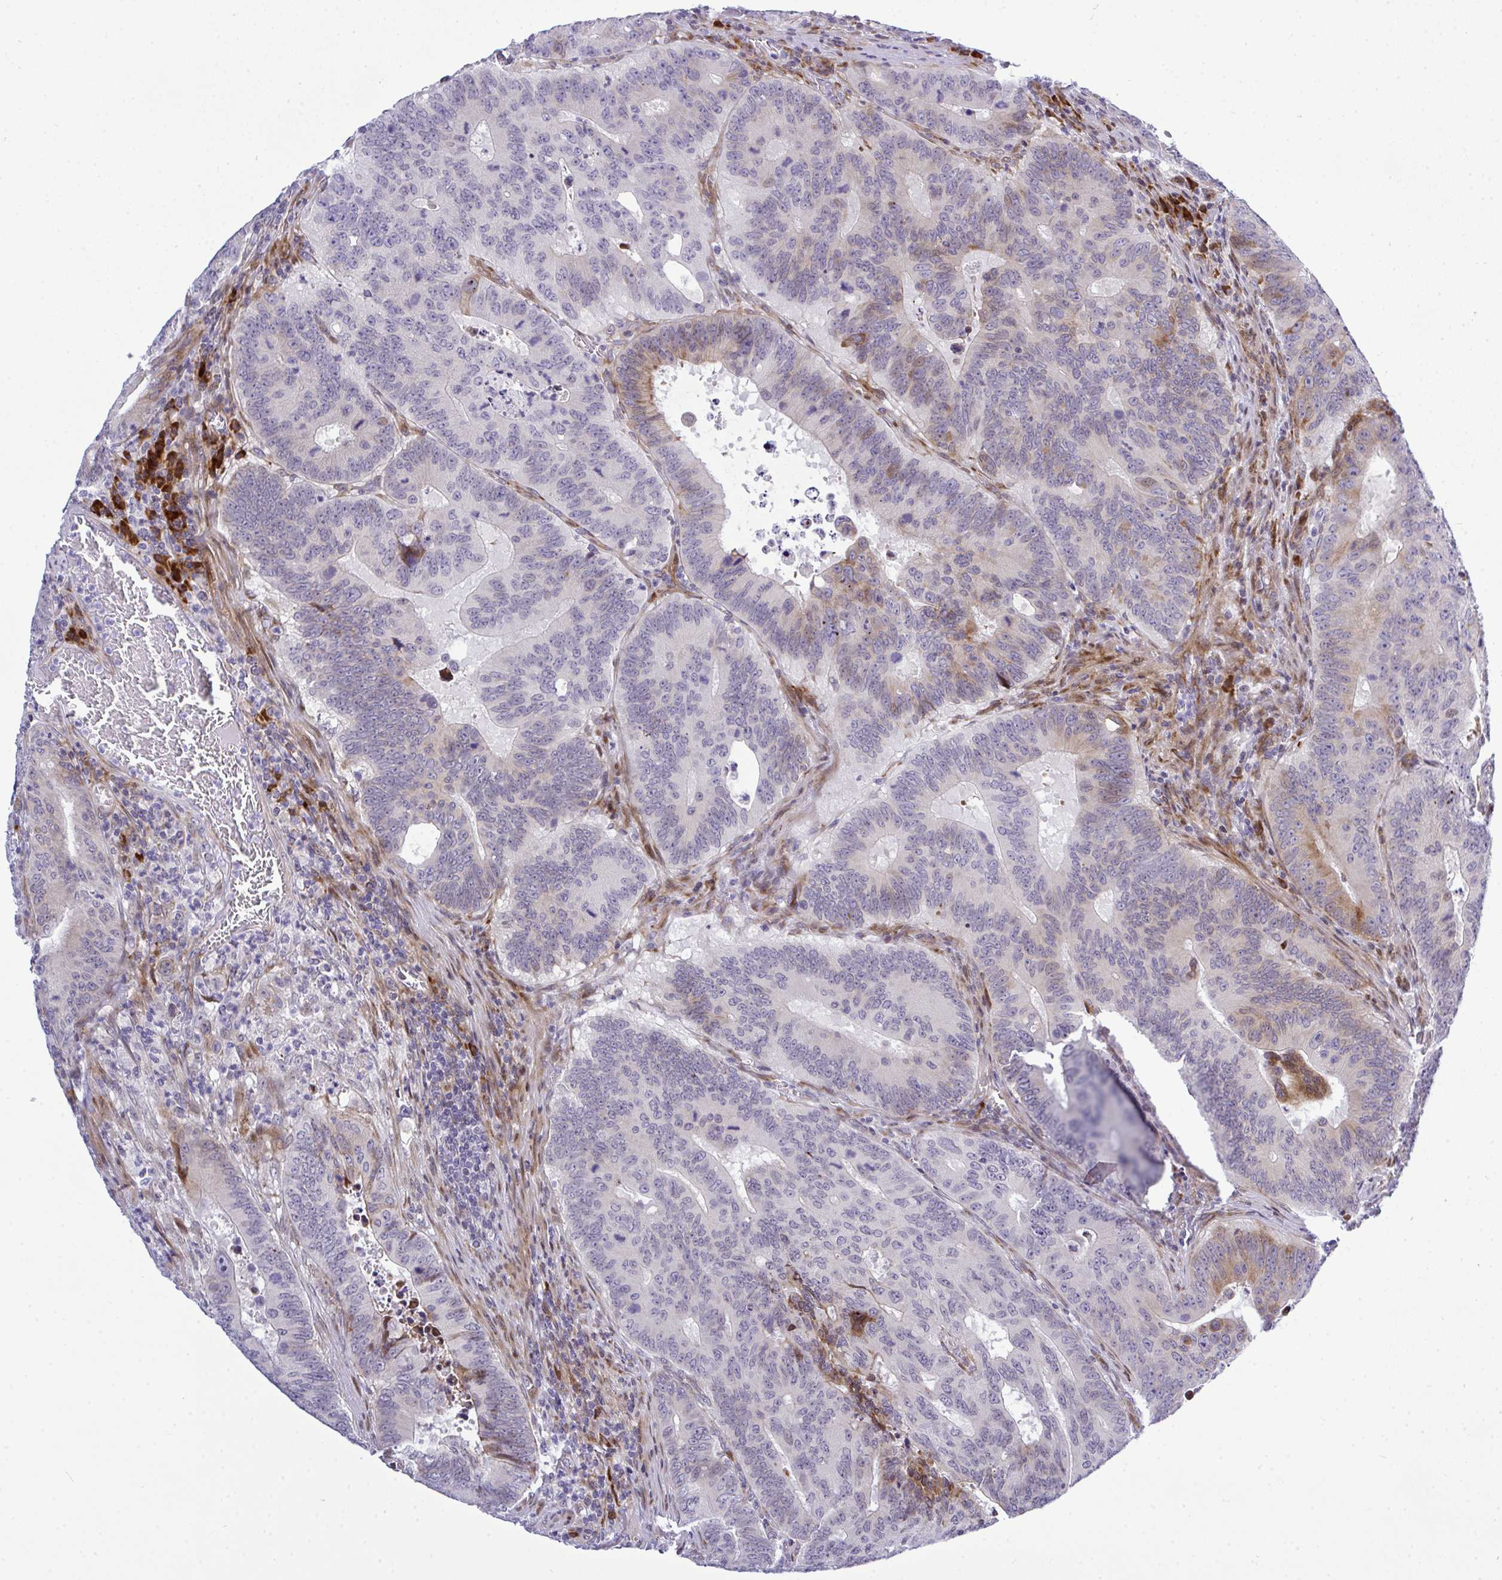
{"staining": {"intensity": "moderate", "quantity": "<25%", "location": "cytoplasmic/membranous,nuclear"}, "tissue": "colorectal cancer", "cell_type": "Tumor cells", "image_type": "cancer", "snomed": [{"axis": "morphology", "description": "Adenocarcinoma, NOS"}, {"axis": "topography", "description": "Colon"}], "caption": "IHC of colorectal cancer (adenocarcinoma) demonstrates low levels of moderate cytoplasmic/membranous and nuclear staining in approximately <25% of tumor cells.", "gene": "CASTOR2", "patient": {"sex": "male", "age": 62}}